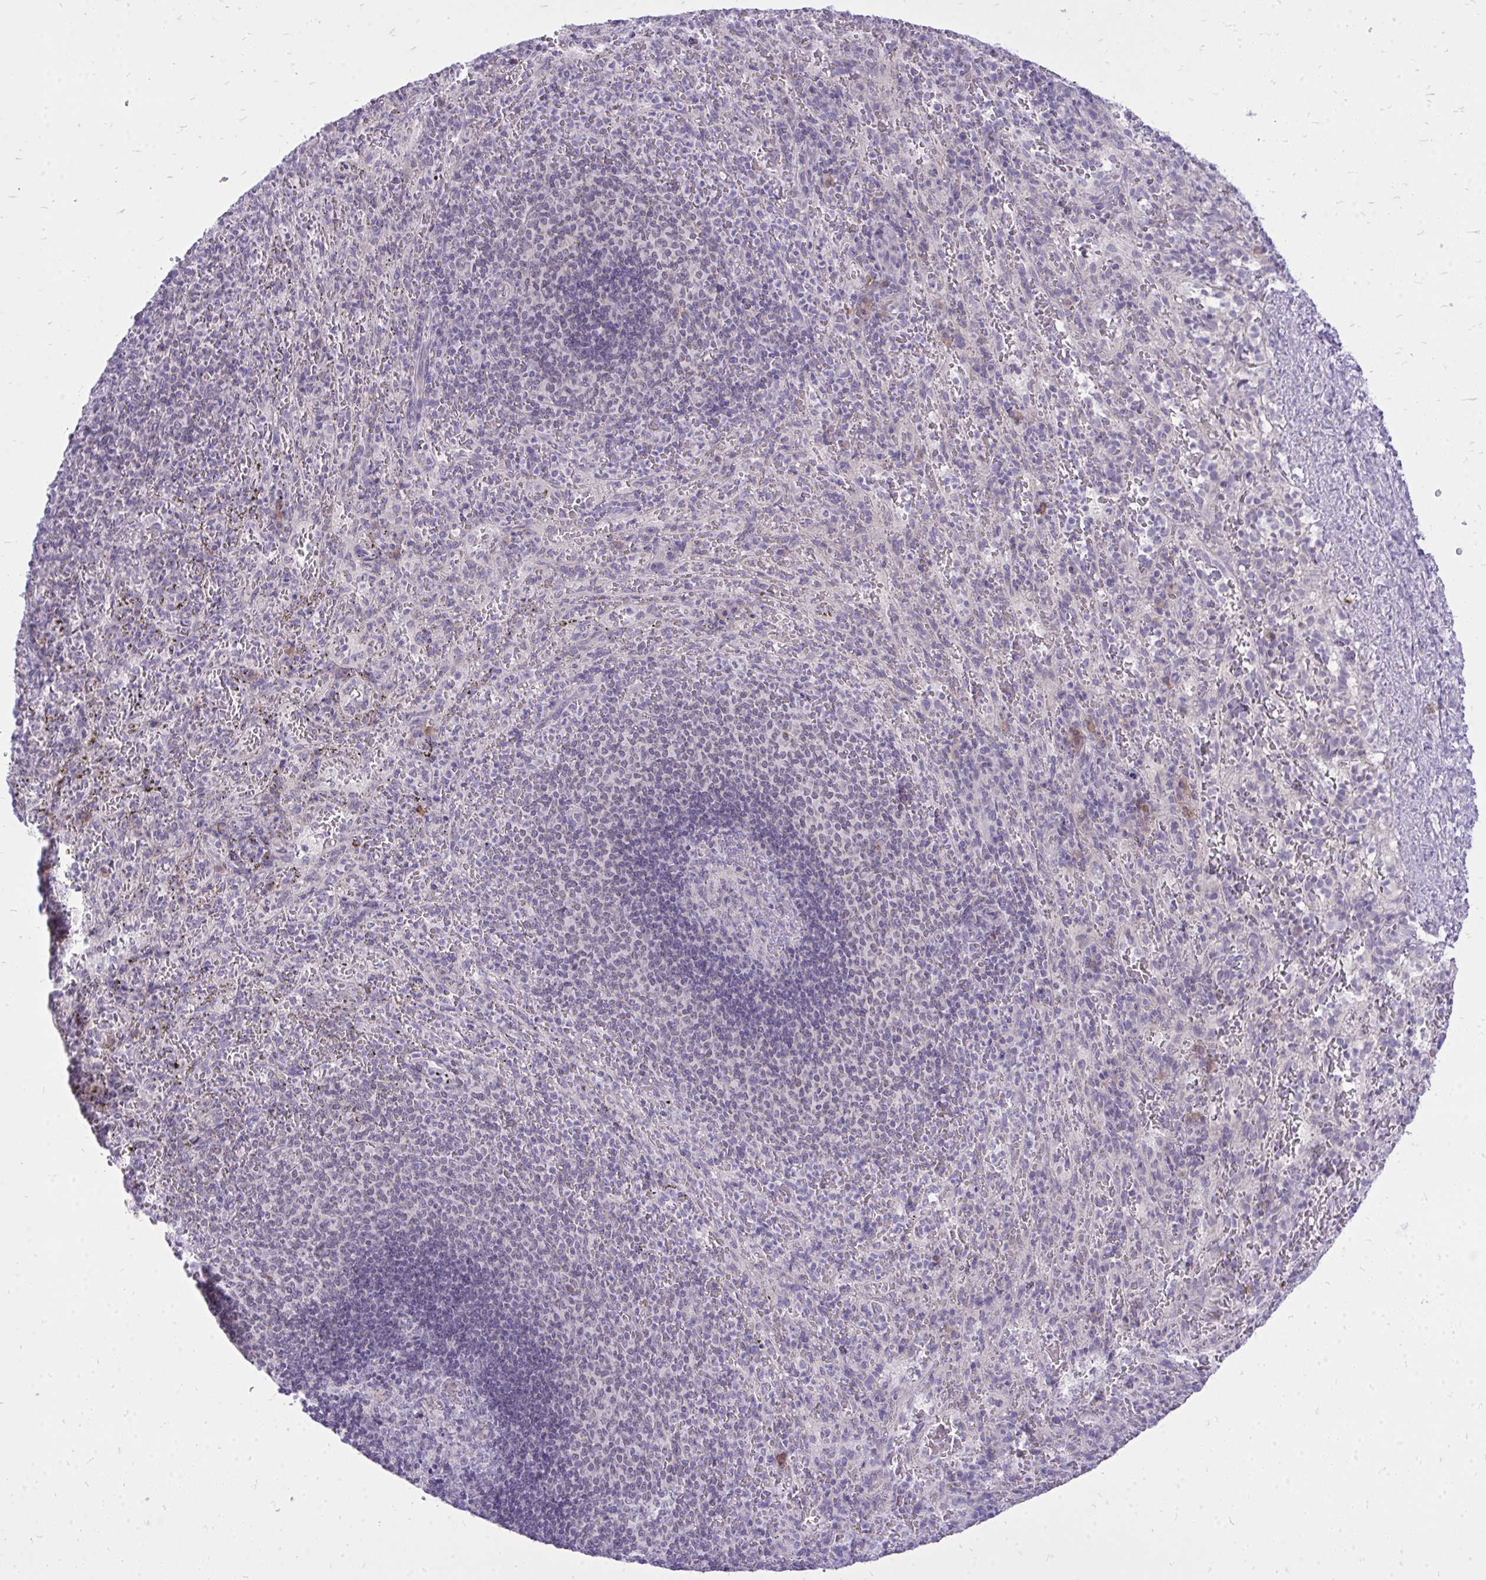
{"staining": {"intensity": "negative", "quantity": "none", "location": "none"}, "tissue": "spleen", "cell_type": "Cells in red pulp", "image_type": "normal", "snomed": [{"axis": "morphology", "description": "Normal tissue, NOS"}, {"axis": "topography", "description": "Spleen"}], "caption": "Normal spleen was stained to show a protein in brown. There is no significant staining in cells in red pulp. (DAB (3,3'-diaminobenzidine) IHC with hematoxylin counter stain).", "gene": "SPTBN2", "patient": {"sex": "male", "age": 57}}